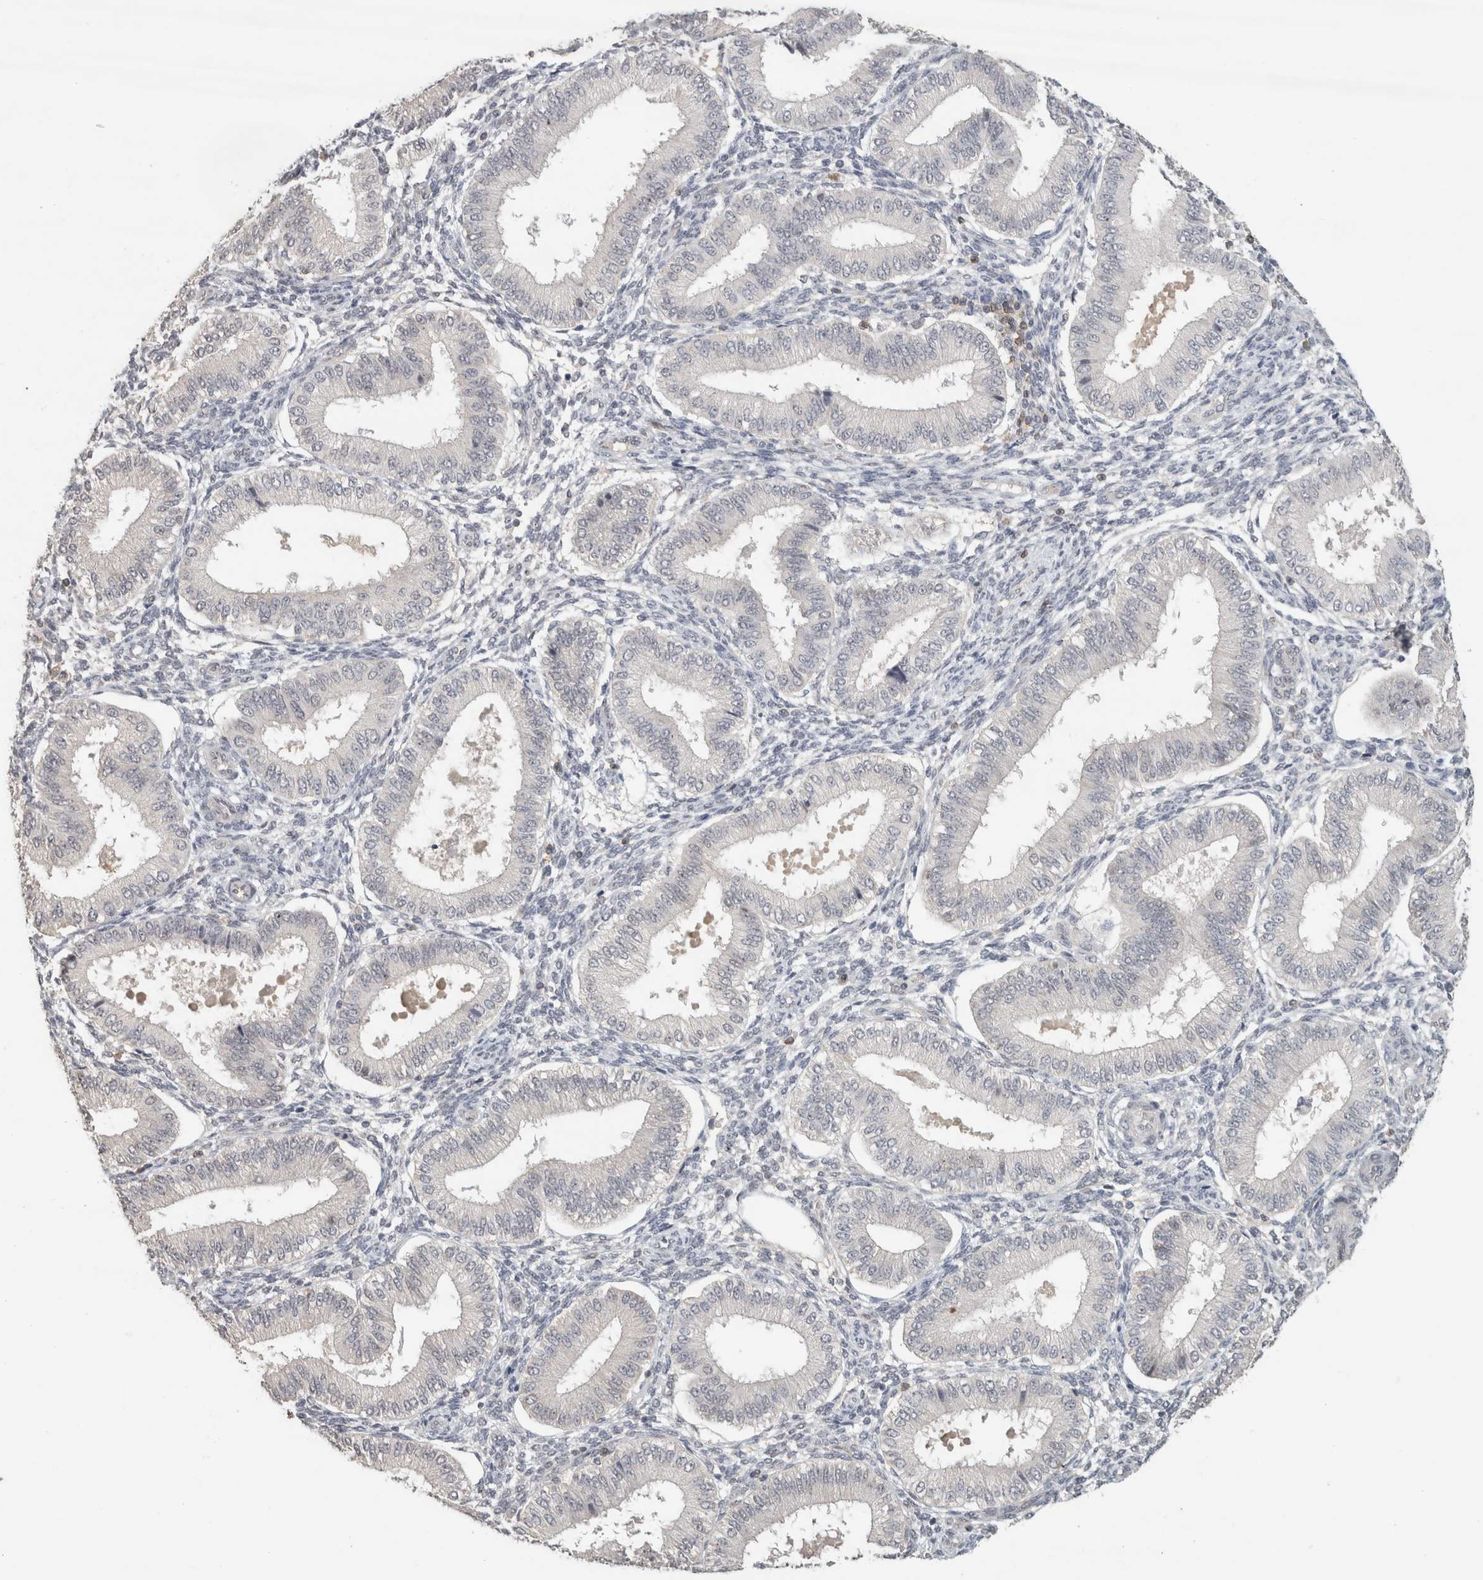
{"staining": {"intensity": "negative", "quantity": "none", "location": "none"}, "tissue": "endometrium", "cell_type": "Cells in endometrial stroma", "image_type": "normal", "snomed": [{"axis": "morphology", "description": "Normal tissue, NOS"}, {"axis": "topography", "description": "Endometrium"}], "caption": "Cells in endometrial stroma show no significant staining in normal endometrium. The staining was performed using DAB to visualize the protein expression in brown, while the nuclei were stained in blue with hematoxylin (Magnification: 20x).", "gene": "TRAT1", "patient": {"sex": "female", "age": 39}}